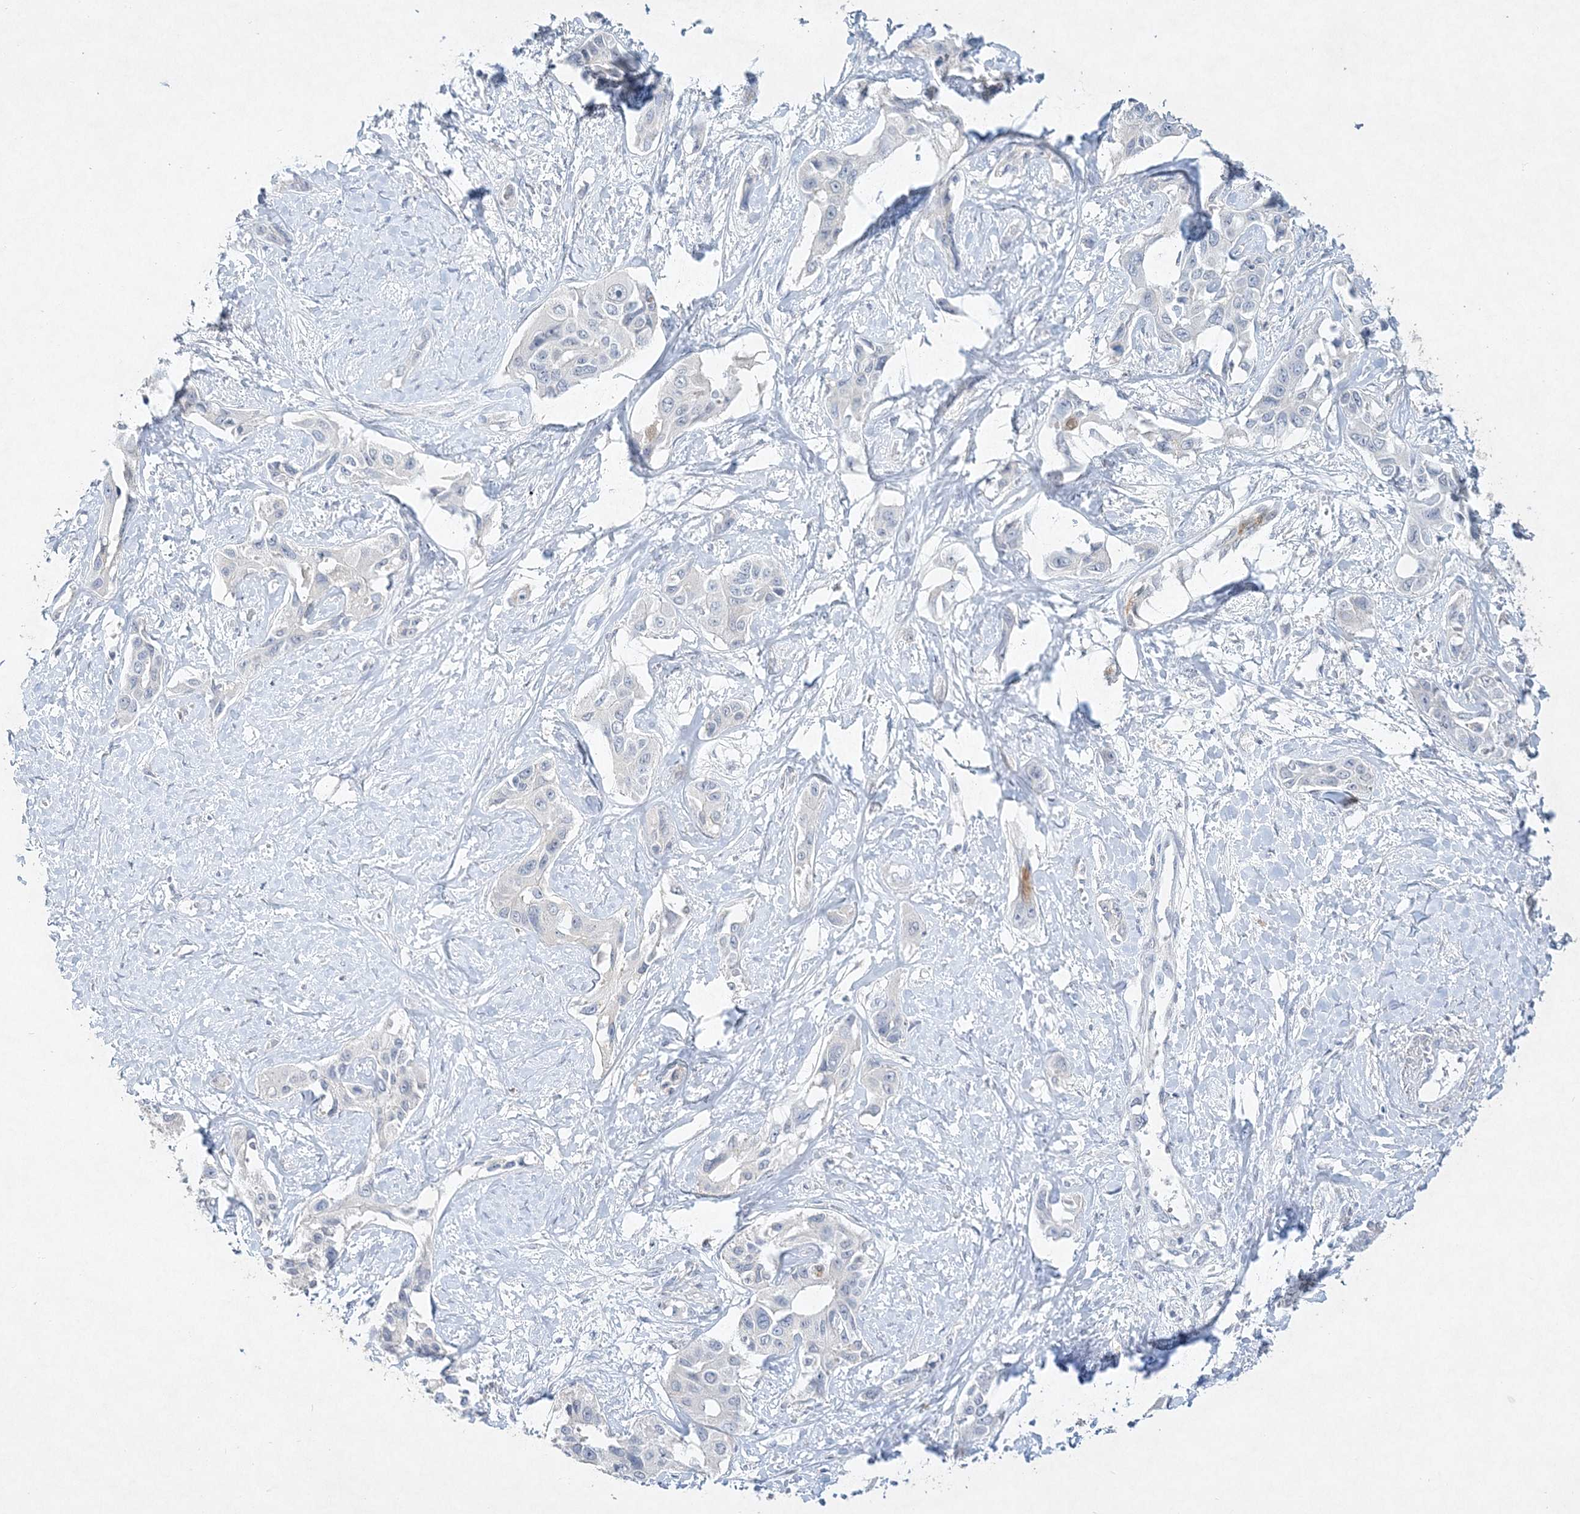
{"staining": {"intensity": "negative", "quantity": "none", "location": "none"}, "tissue": "liver cancer", "cell_type": "Tumor cells", "image_type": "cancer", "snomed": [{"axis": "morphology", "description": "Cholangiocarcinoma"}, {"axis": "topography", "description": "Liver"}], "caption": "DAB immunohistochemical staining of cholangiocarcinoma (liver) shows no significant staining in tumor cells. The staining is performed using DAB (3,3'-diaminobenzidine) brown chromogen with nuclei counter-stained in using hematoxylin.", "gene": "MAT2B", "patient": {"sex": "male", "age": 59}}